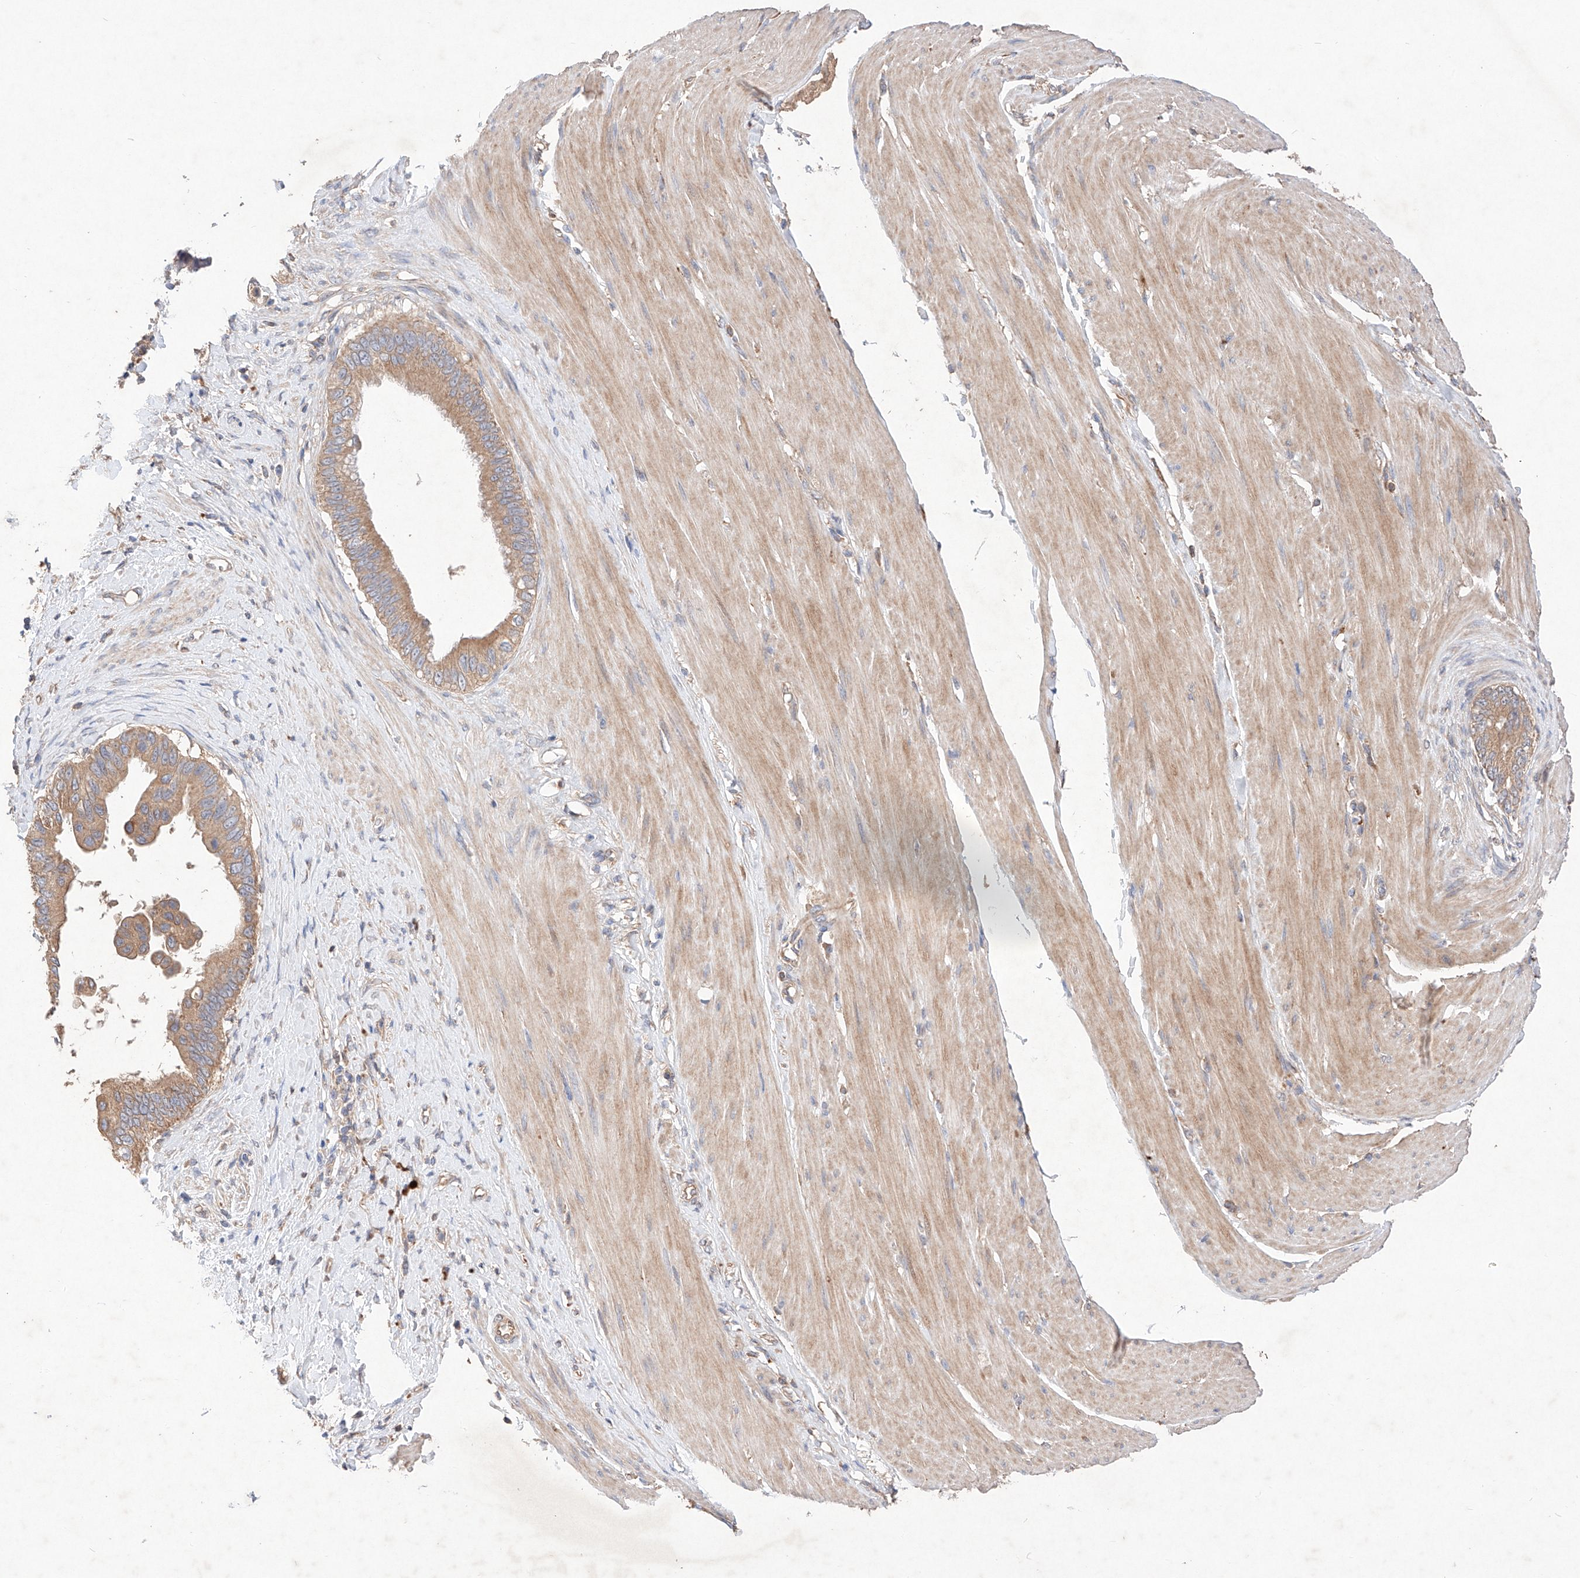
{"staining": {"intensity": "moderate", "quantity": ">75%", "location": "cytoplasmic/membranous"}, "tissue": "pancreatic cancer", "cell_type": "Tumor cells", "image_type": "cancer", "snomed": [{"axis": "morphology", "description": "Adenocarcinoma, NOS"}, {"axis": "topography", "description": "Pancreas"}], "caption": "Protein staining of pancreatic cancer tissue exhibits moderate cytoplasmic/membranous expression in approximately >75% of tumor cells. Nuclei are stained in blue.", "gene": "C6orf62", "patient": {"sex": "female", "age": 56}}